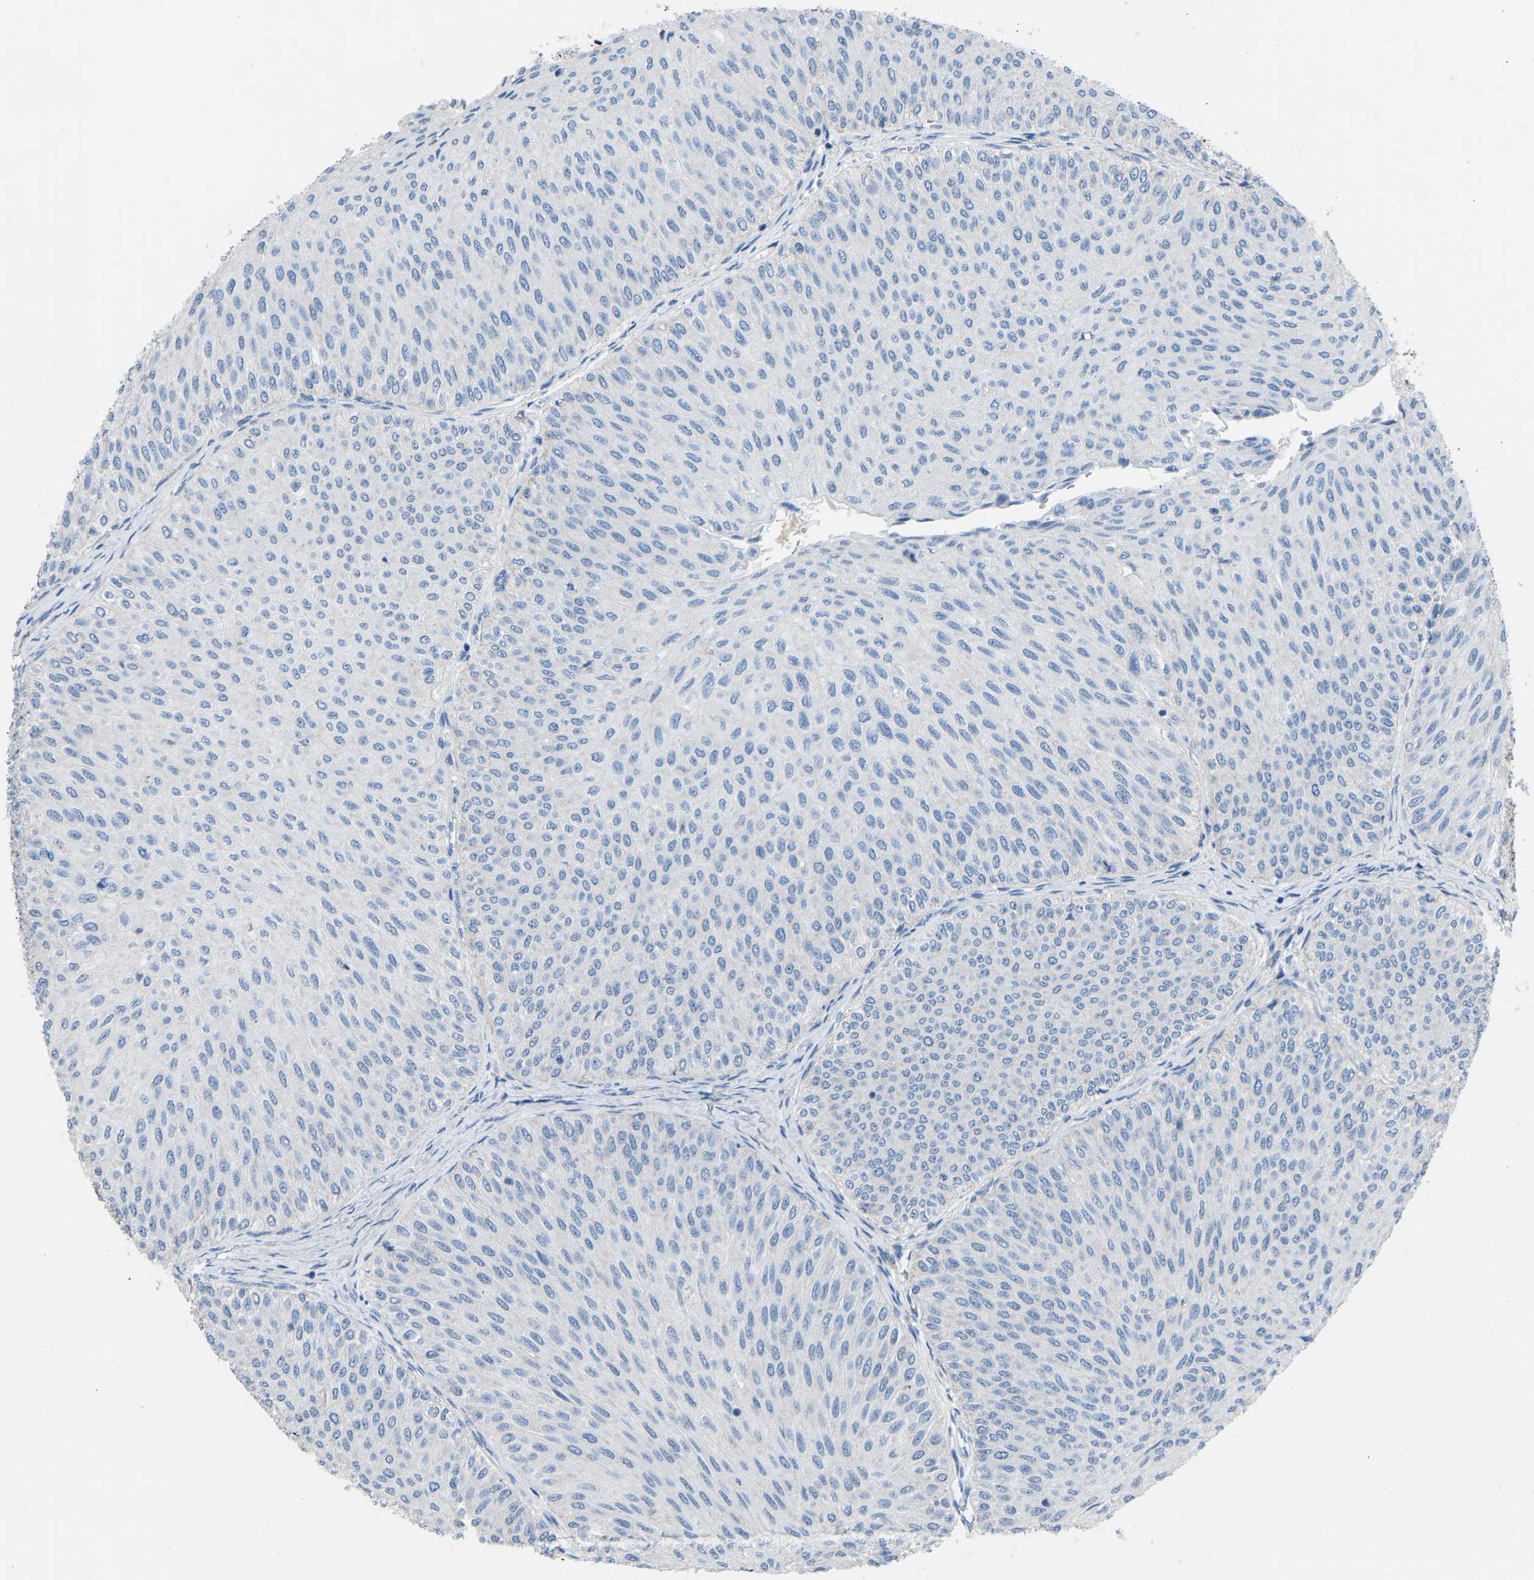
{"staining": {"intensity": "negative", "quantity": "none", "location": "none"}, "tissue": "urothelial cancer", "cell_type": "Tumor cells", "image_type": "cancer", "snomed": [{"axis": "morphology", "description": "Urothelial carcinoma, Low grade"}, {"axis": "topography", "description": "Urinary bladder"}], "caption": "A micrograph of human urothelial cancer is negative for staining in tumor cells.", "gene": "MYH10", "patient": {"sex": "male", "age": 78}}